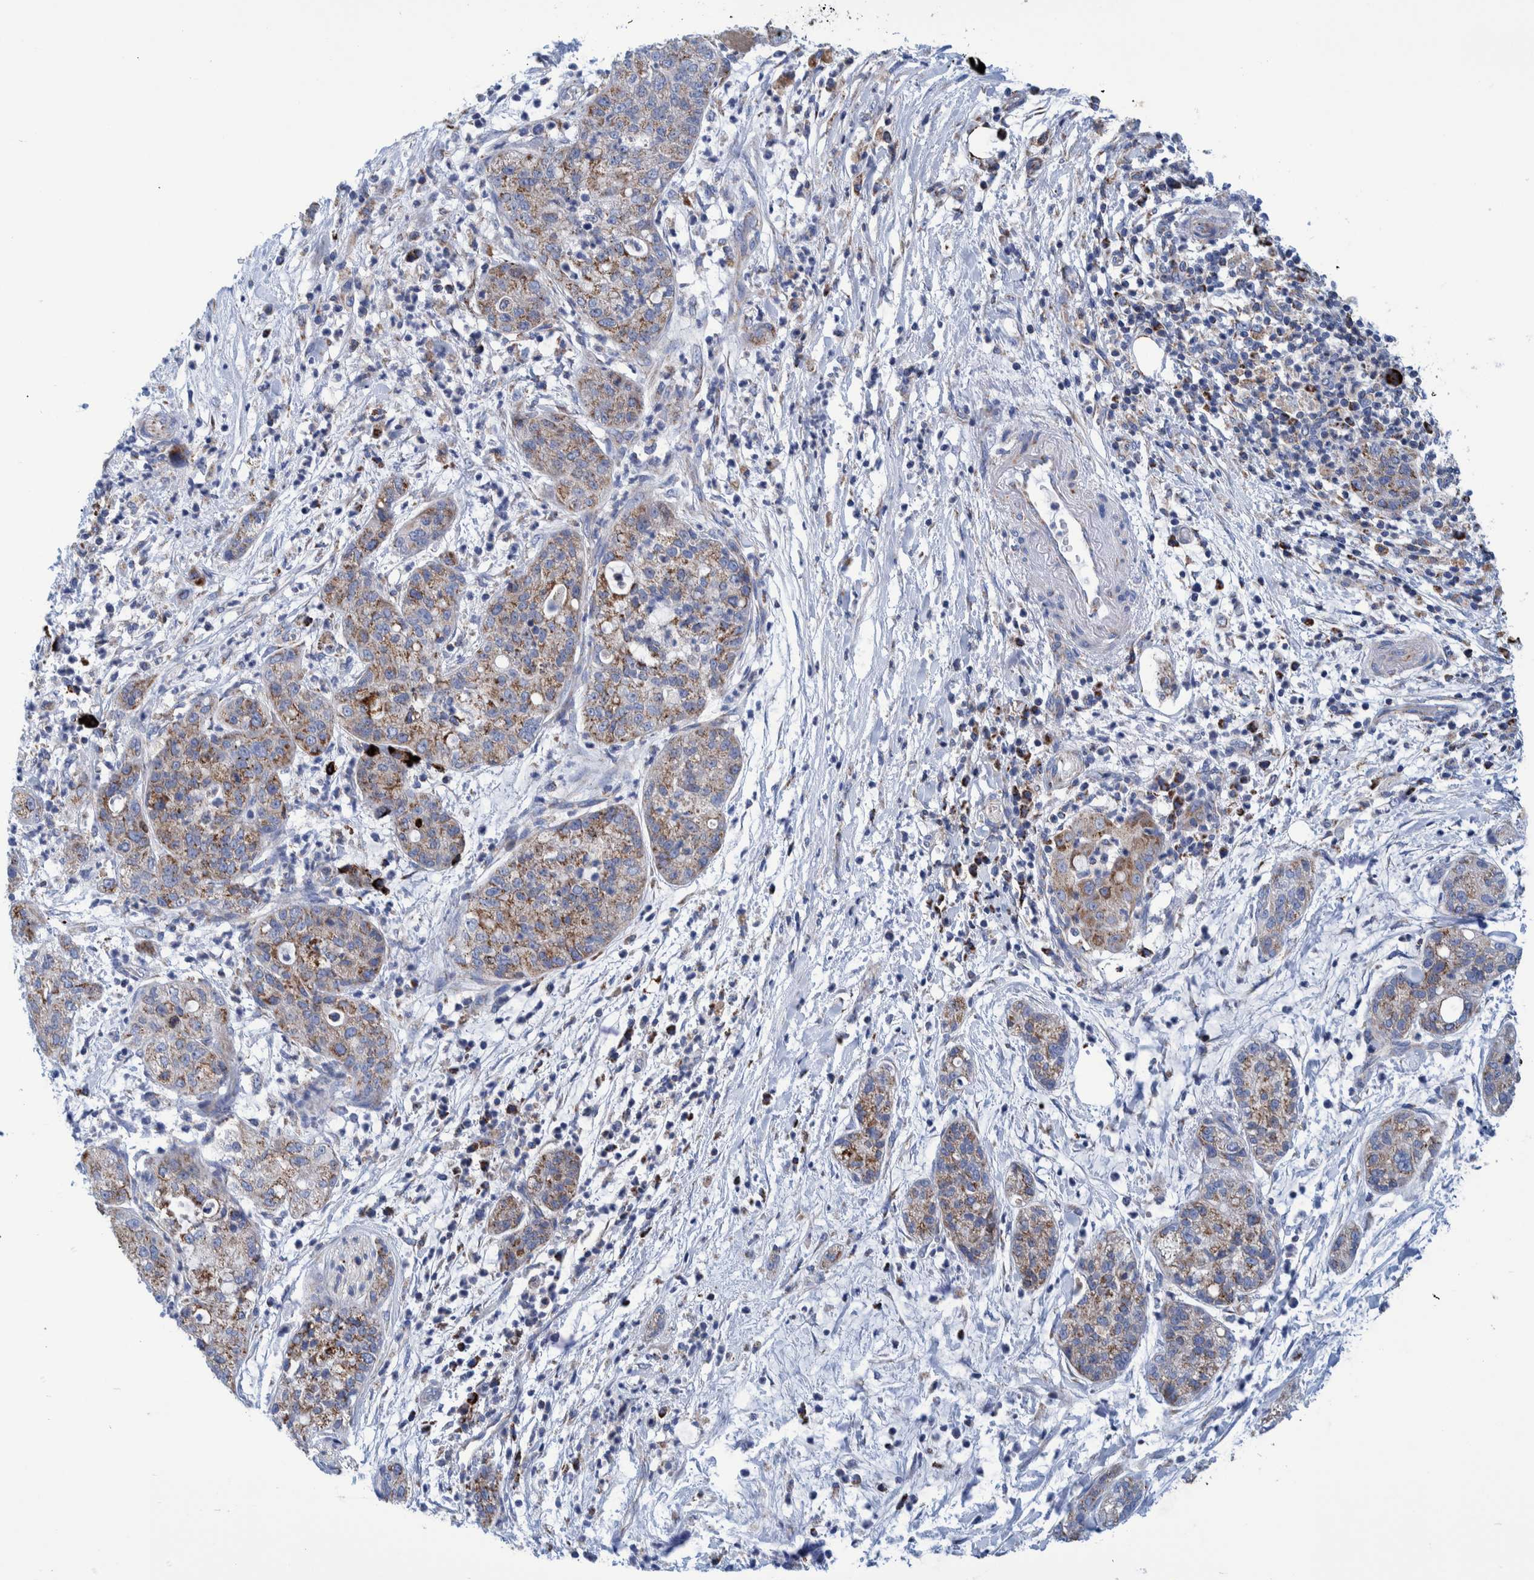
{"staining": {"intensity": "moderate", "quantity": ">75%", "location": "cytoplasmic/membranous"}, "tissue": "pancreatic cancer", "cell_type": "Tumor cells", "image_type": "cancer", "snomed": [{"axis": "morphology", "description": "Adenocarcinoma, NOS"}, {"axis": "topography", "description": "Pancreas"}], "caption": "Pancreatic cancer (adenocarcinoma) was stained to show a protein in brown. There is medium levels of moderate cytoplasmic/membranous positivity in approximately >75% of tumor cells. (Stains: DAB (3,3'-diaminobenzidine) in brown, nuclei in blue, Microscopy: brightfield microscopy at high magnification).", "gene": "BZW2", "patient": {"sex": "female", "age": 78}}